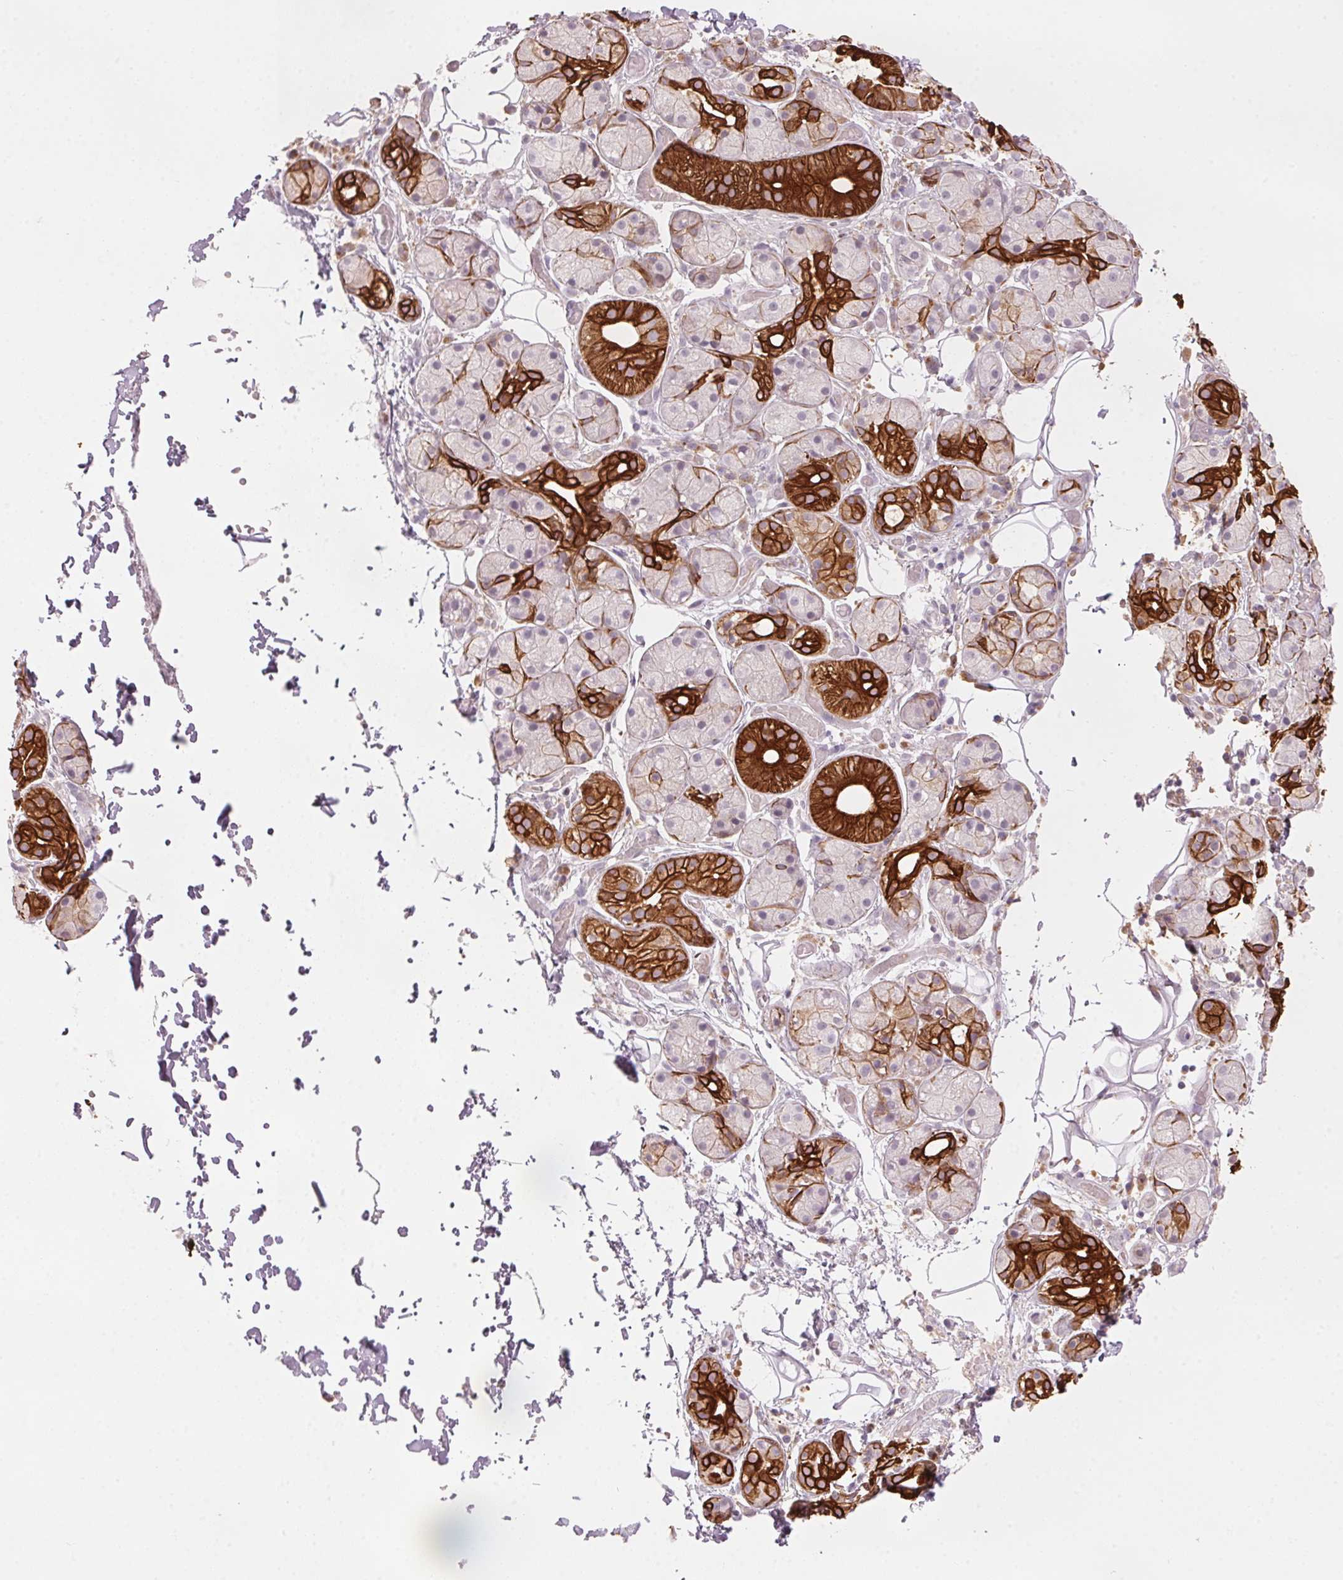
{"staining": {"intensity": "strong", "quantity": "25%-75%", "location": "cytoplasmic/membranous"}, "tissue": "salivary gland", "cell_type": "Glandular cells", "image_type": "normal", "snomed": [{"axis": "morphology", "description": "Normal tissue, NOS"}, {"axis": "topography", "description": "Salivary gland"}, {"axis": "topography", "description": "Peripheral nerve tissue"}], "caption": "Immunohistochemical staining of benign salivary gland demonstrates high levels of strong cytoplasmic/membranous staining in about 25%-75% of glandular cells. The staining was performed using DAB (3,3'-diaminobenzidine) to visualize the protein expression in brown, while the nuclei were stained in blue with hematoxylin (Magnification: 20x).", "gene": "SCTR", "patient": {"sex": "male", "age": 71}}